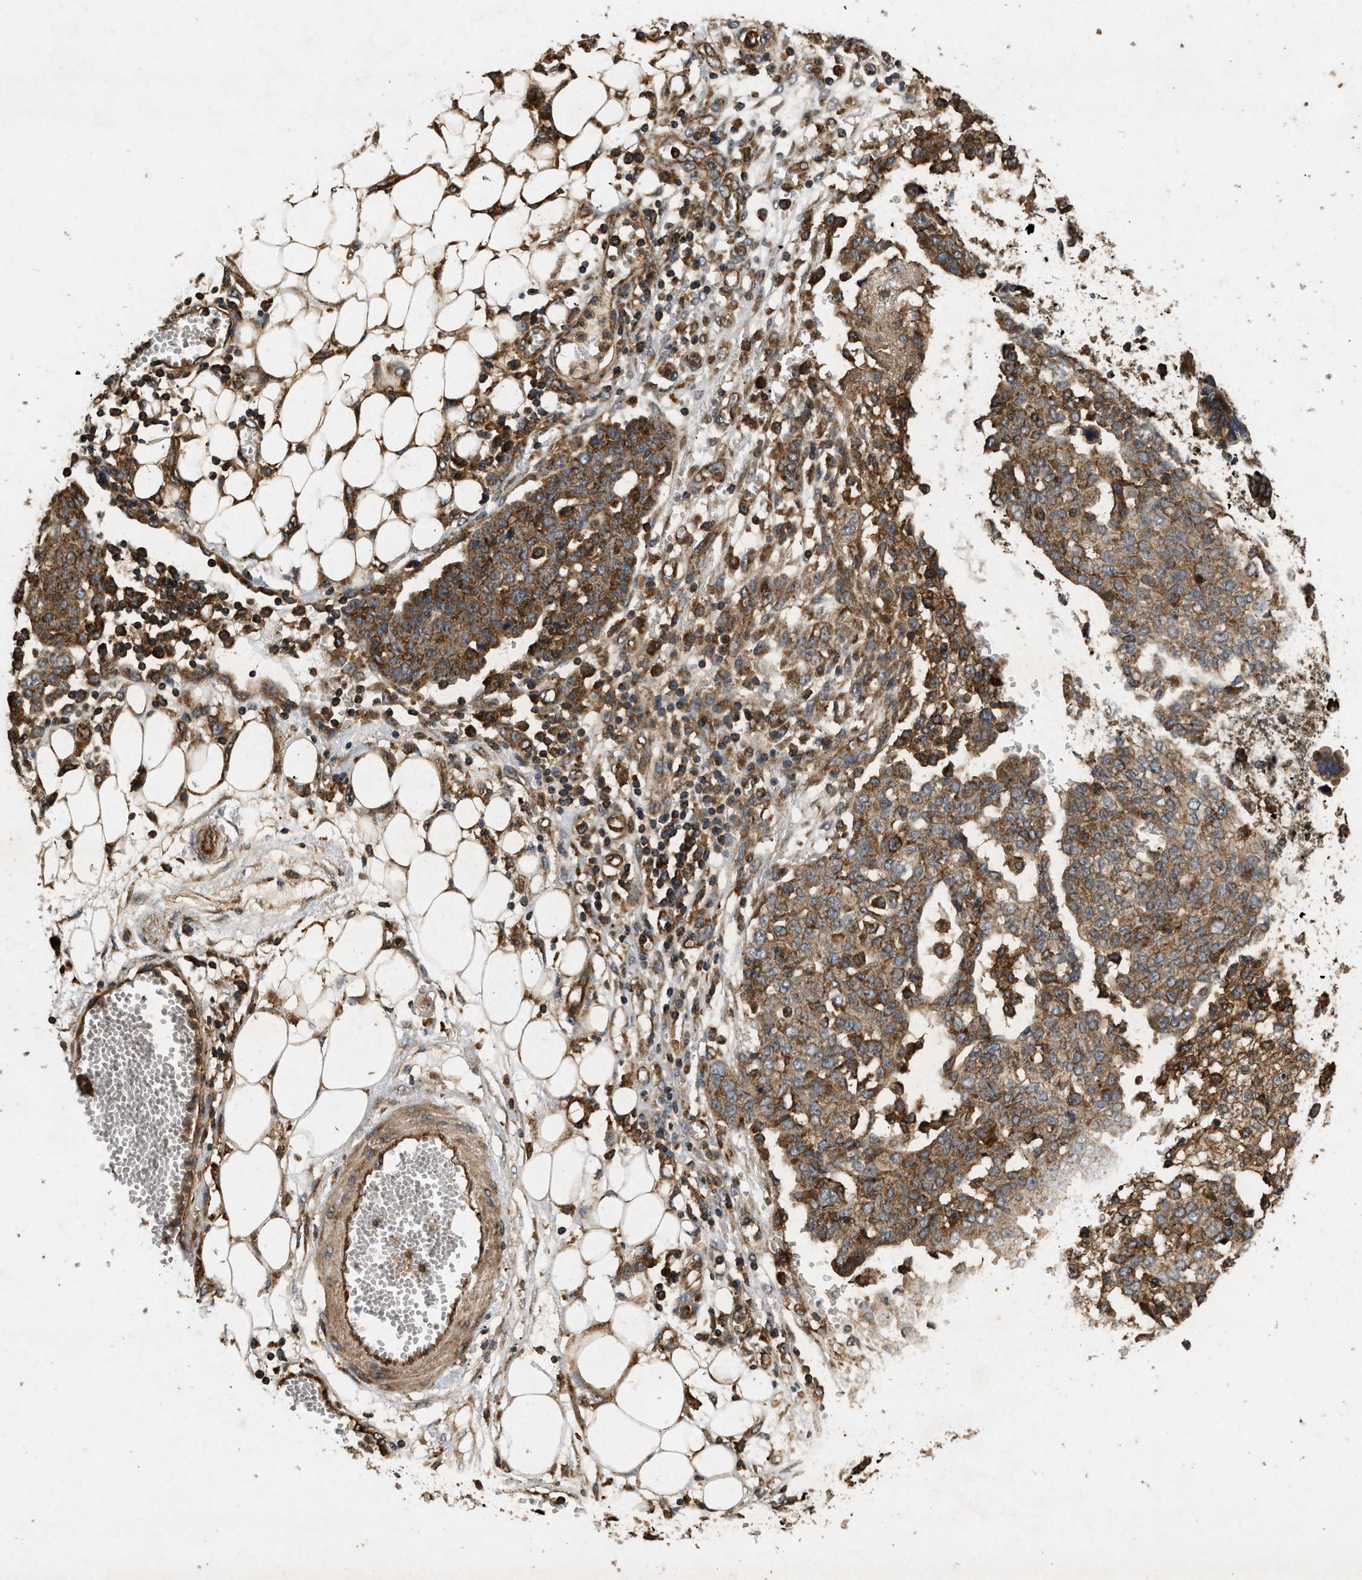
{"staining": {"intensity": "moderate", "quantity": ">75%", "location": "cytoplasmic/membranous"}, "tissue": "ovarian cancer", "cell_type": "Tumor cells", "image_type": "cancer", "snomed": [{"axis": "morphology", "description": "Cystadenocarcinoma, serous, NOS"}, {"axis": "topography", "description": "Soft tissue"}, {"axis": "topography", "description": "Ovary"}], "caption": "Immunohistochemistry (IHC) (DAB) staining of ovarian serous cystadenocarcinoma demonstrates moderate cytoplasmic/membranous protein expression in about >75% of tumor cells. (DAB (3,3'-diaminobenzidine) IHC, brown staining for protein, blue staining for nuclei).", "gene": "GNB4", "patient": {"sex": "female", "age": 57}}